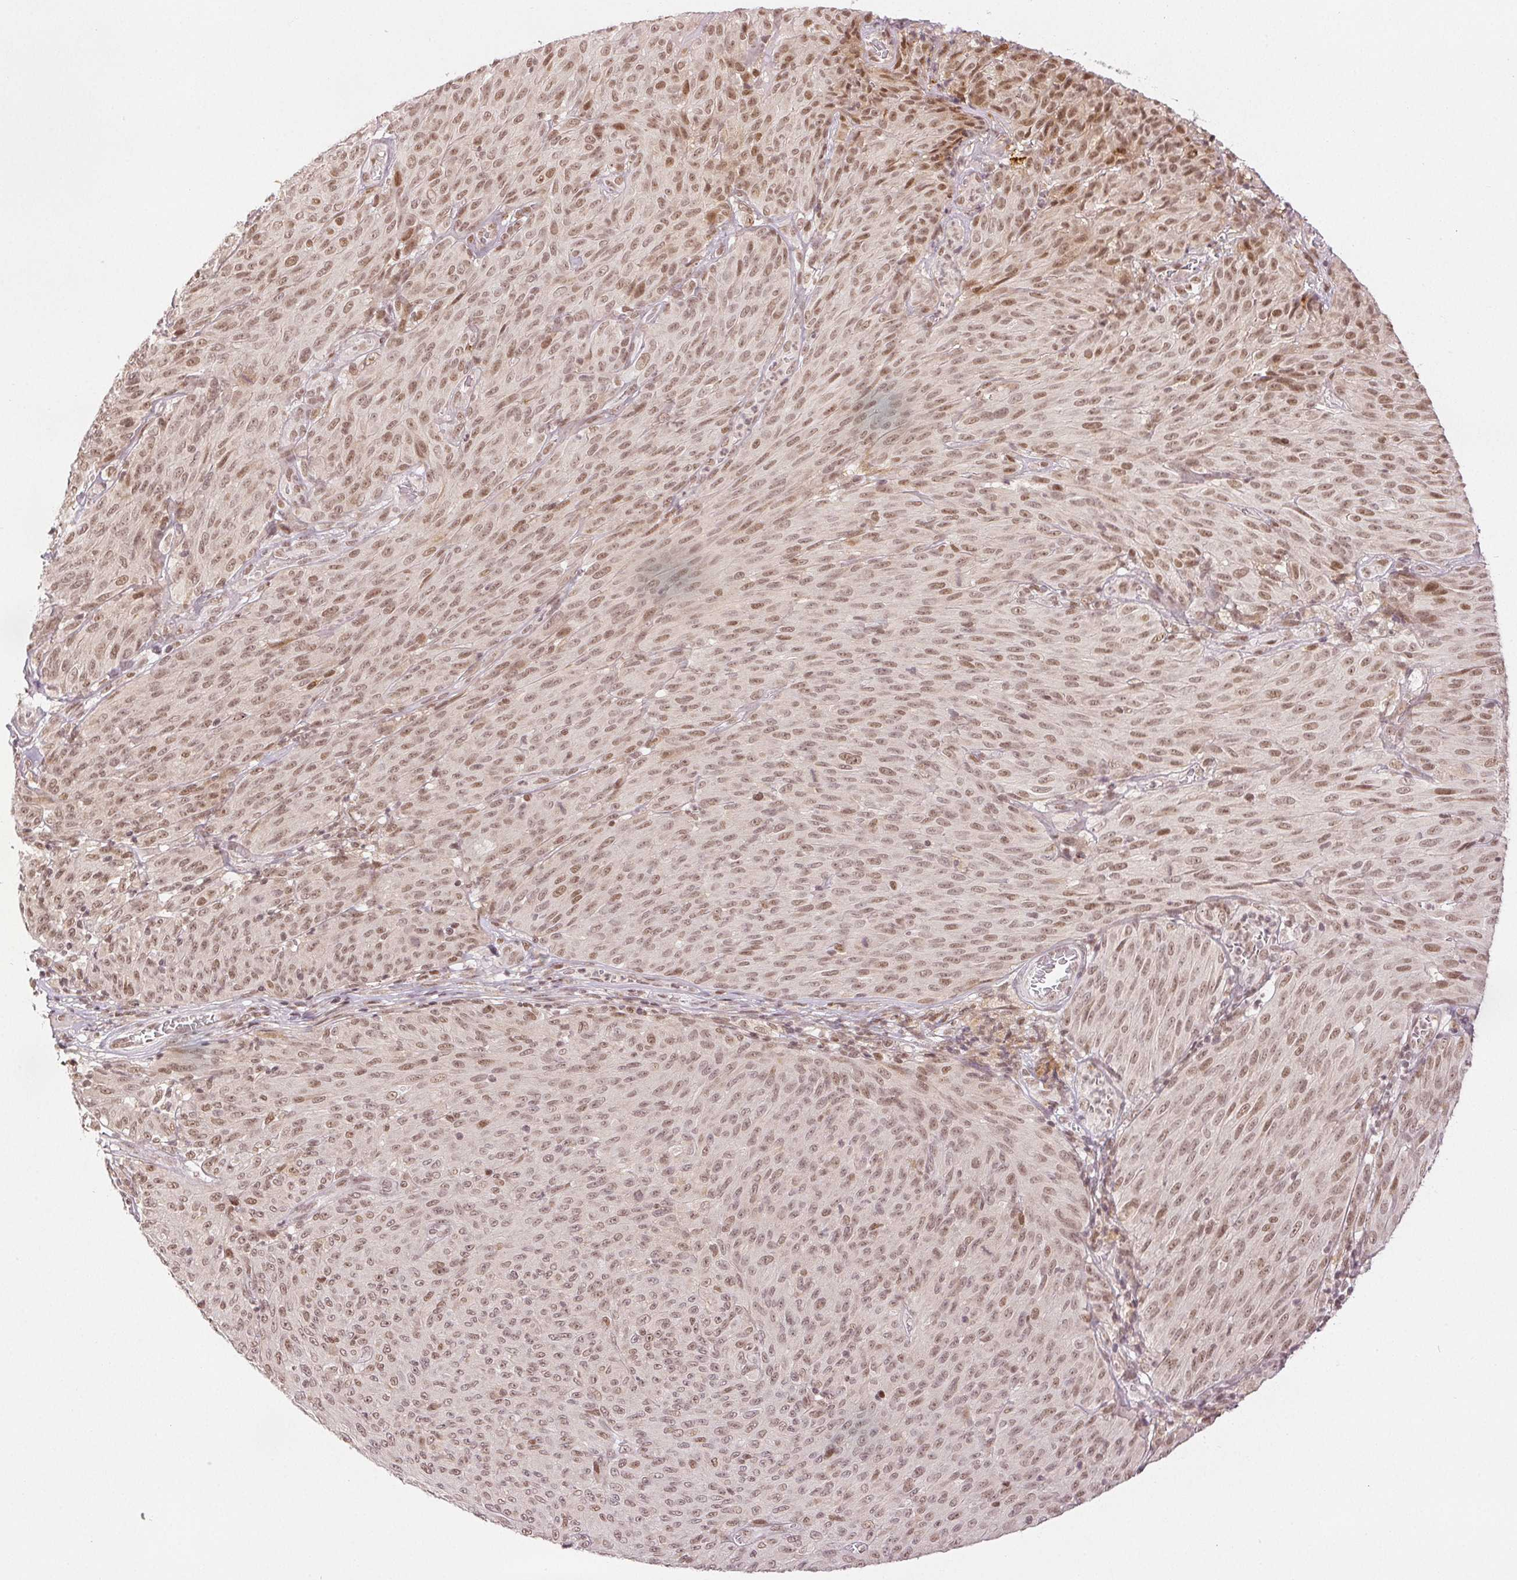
{"staining": {"intensity": "moderate", "quantity": ">75%", "location": "nuclear"}, "tissue": "melanoma", "cell_type": "Tumor cells", "image_type": "cancer", "snomed": [{"axis": "morphology", "description": "Malignant melanoma, NOS"}, {"axis": "topography", "description": "Skin"}], "caption": "Immunohistochemistry (IHC) image of melanoma stained for a protein (brown), which shows medium levels of moderate nuclear positivity in about >75% of tumor cells.", "gene": "DEK", "patient": {"sex": "male", "age": 85}}